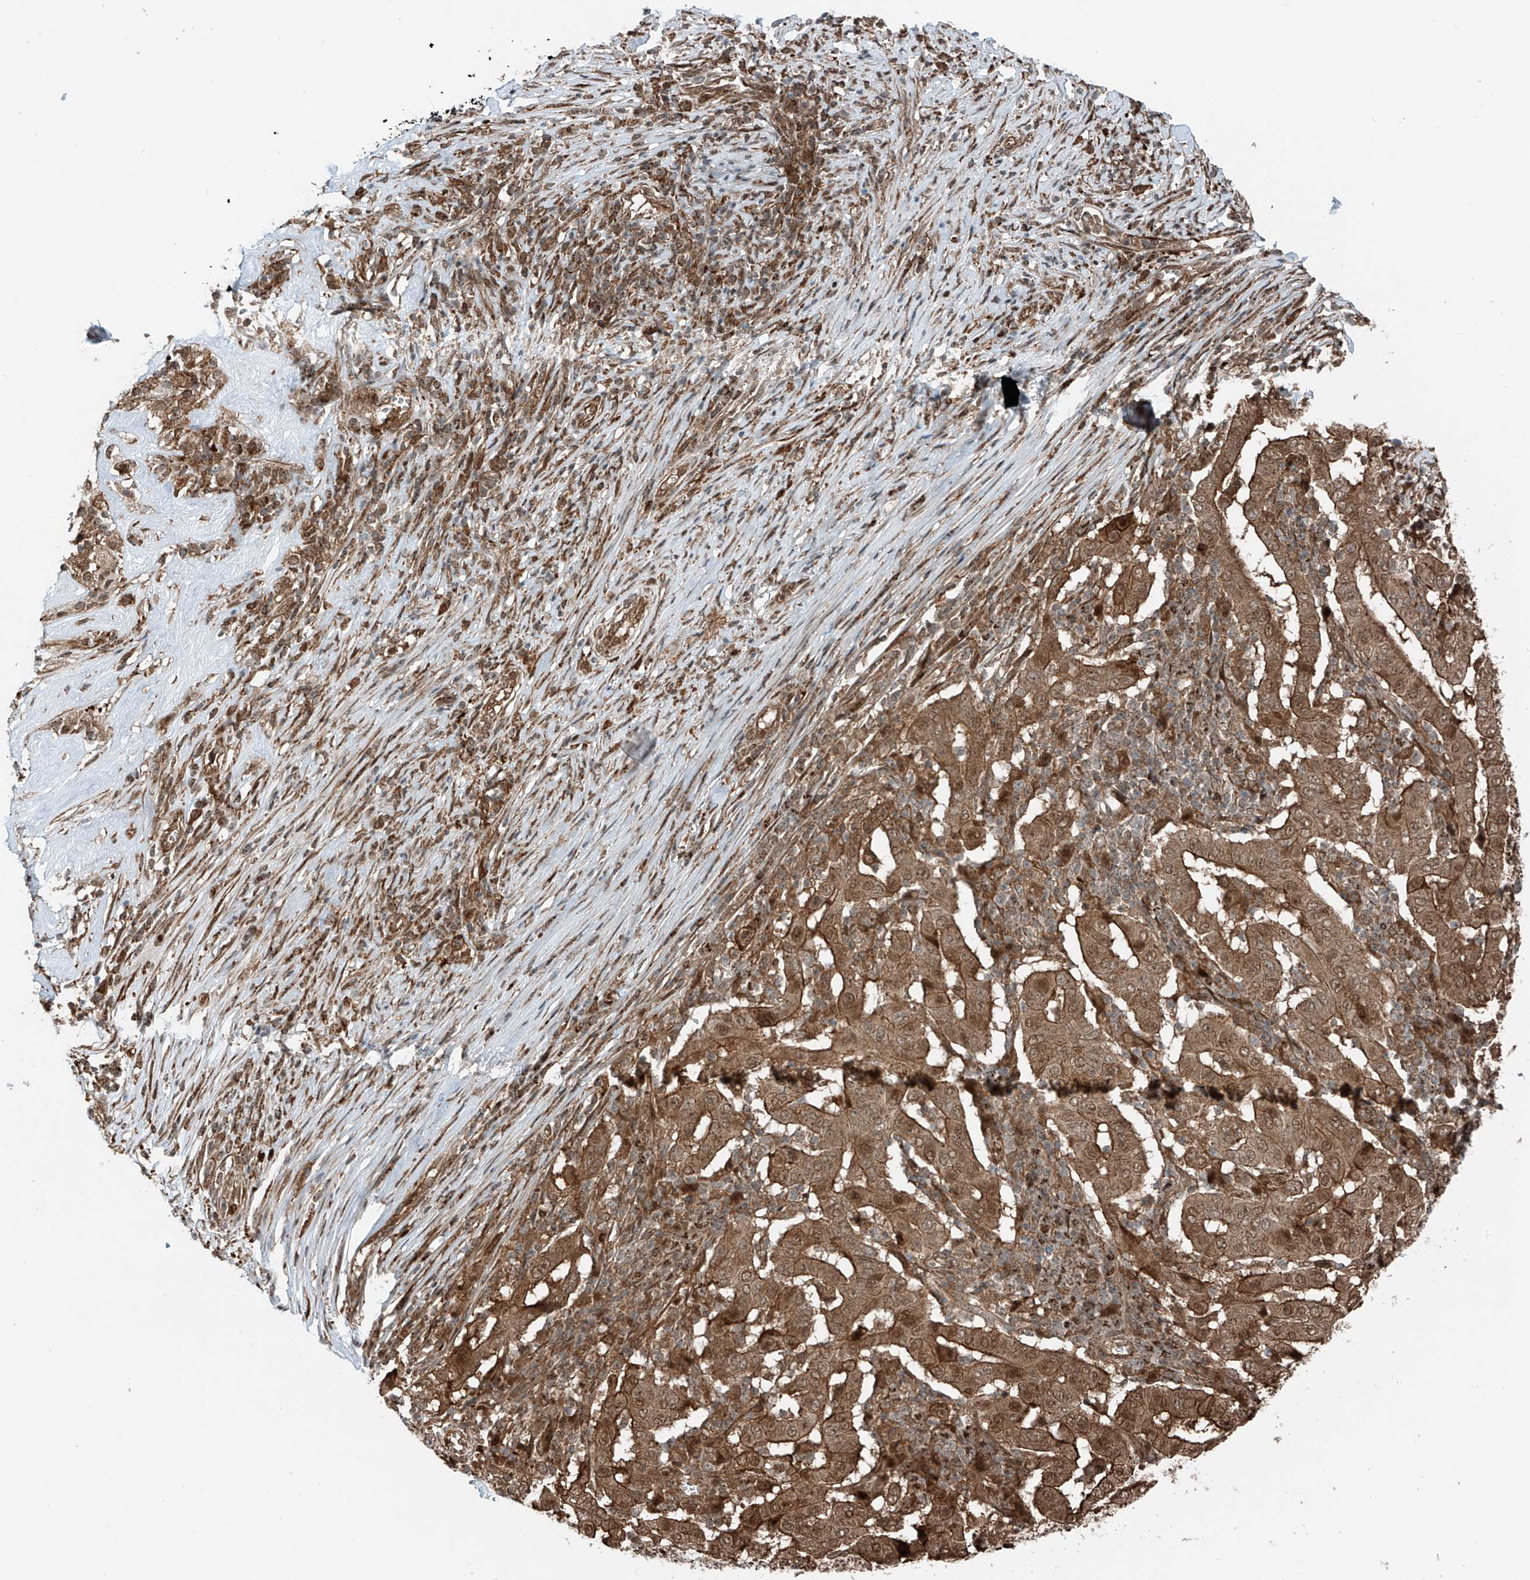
{"staining": {"intensity": "strong", "quantity": ">75%", "location": "cytoplasmic/membranous,nuclear"}, "tissue": "pancreatic cancer", "cell_type": "Tumor cells", "image_type": "cancer", "snomed": [{"axis": "morphology", "description": "Adenocarcinoma, NOS"}, {"axis": "topography", "description": "Pancreas"}], "caption": "IHC (DAB) staining of pancreatic cancer (adenocarcinoma) demonstrates strong cytoplasmic/membranous and nuclear protein staining in approximately >75% of tumor cells.", "gene": "USP48", "patient": {"sex": "male", "age": 63}}